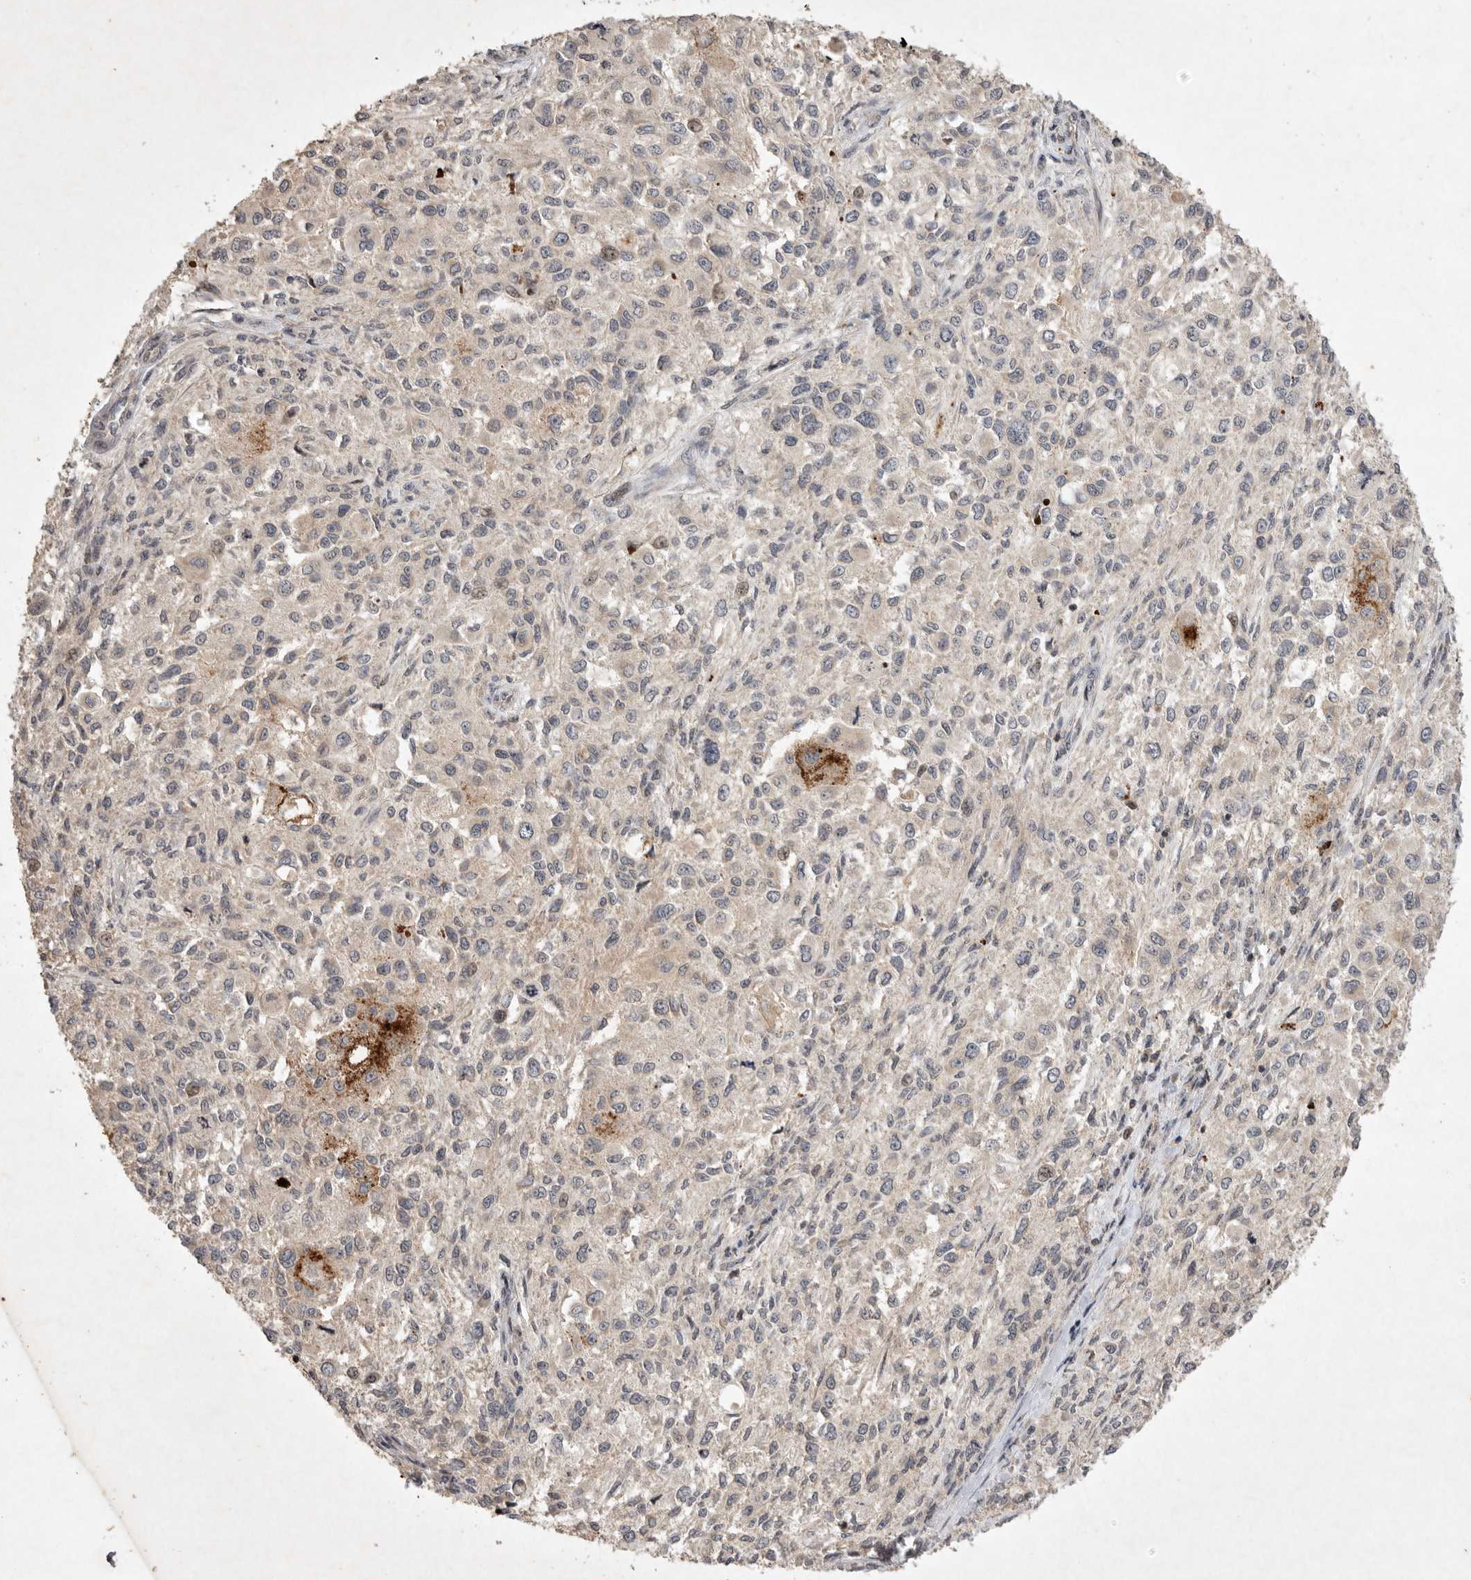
{"staining": {"intensity": "negative", "quantity": "none", "location": "none"}, "tissue": "melanoma", "cell_type": "Tumor cells", "image_type": "cancer", "snomed": [{"axis": "morphology", "description": "Necrosis, NOS"}, {"axis": "morphology", "description": "Malignant melanoma, NOS"}, {"axis": "topography", "description": "Skin"}], "caption": "DAB (3,3'-diaminobenzidine) immunohistochemical staining of malignant melanoma reveals no significant expression in tumor cells.", "gene": "EIF2AK1", "patient": {"sex": "female", "age": 87}}